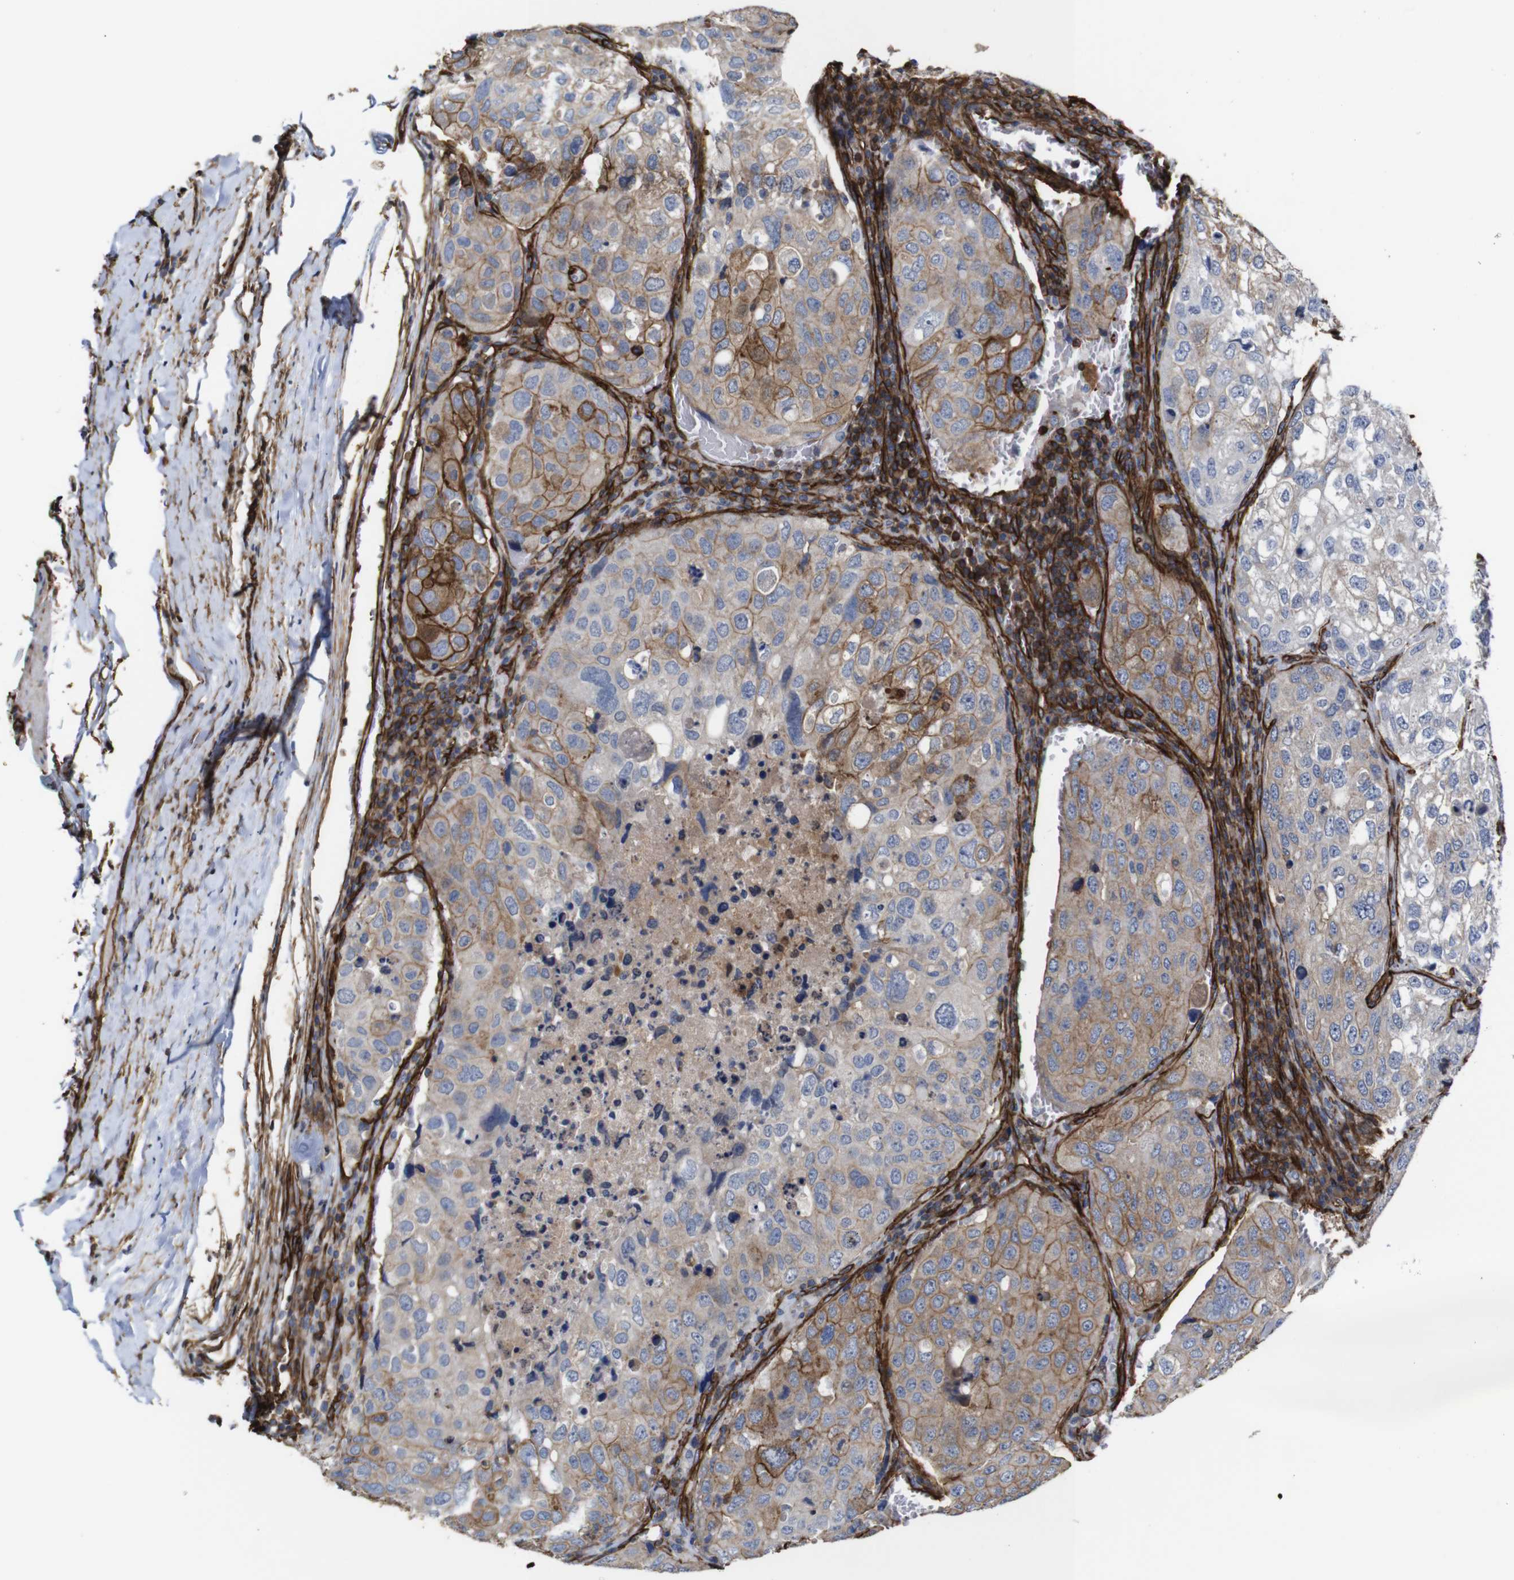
{"staining": {"intensity": "weak", "quantity": ">75%", "location": "cytoplasmic/membranous"}, "tissue": "urothelial cancer", "cell_type": "Tumor cells", "image_type": "cancer", "snomed": [{"axis": "morphology", "description": "Urothelial carcinoma, High grade"}, {"axis": "topography", "description": "Lymph node"}, {"axis": "topography", "description": "Urinary bladder"}], "caption": "High-power microscopy captured an immunohistochemistry micrograph of urothelial carcinoma (high-grade), revealing weak cytoplasmic/membranous expression in about >75% of tumor cells. (DAB IHC, brown staining for protein, blue staining for nuclei).", "gene": "SPTBN1", "patient": {"sex": "male", "age": 51}}